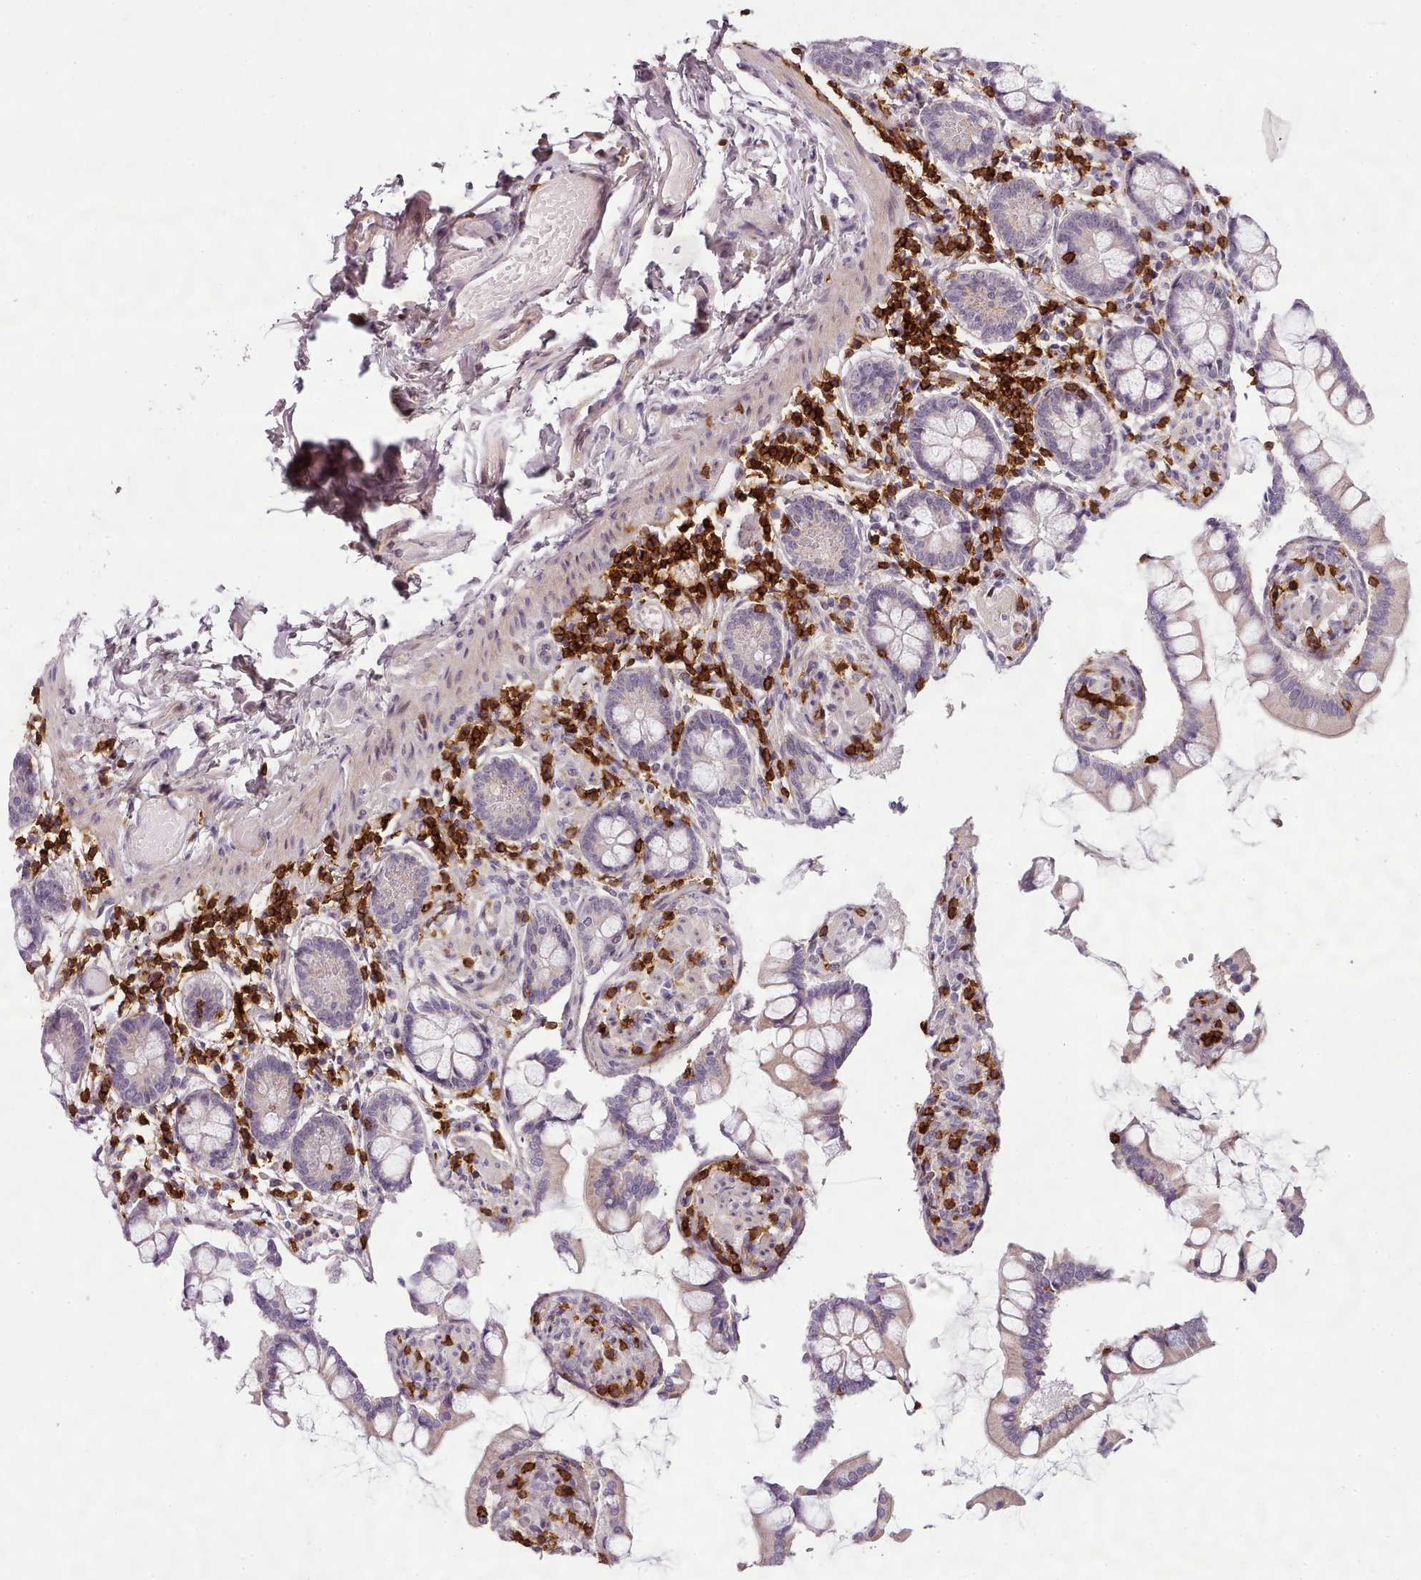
{"staining": {"intensity": "weak", "quantity": "25%-75%", "location": "cytoplasmic/membranous"}, "tissue": "small intestine", "cell_type": "Glandular cells", "image_type": "normal", "snomed": [{"axis": "morphology", "description": "Normal tissue, NOS"}, {"axis": "topography", "description": "Small intestine"}], "caption": "This micrograph shows unremarkable small intestine stained with IHC to label a protein in brown. The cytoplasmic/membranous of glandular cells show weak positivity for the protein. Nuclei are counter-stained blue.", "gene": "ZNF583", "patient": {"sex": "male", "age": 41}}